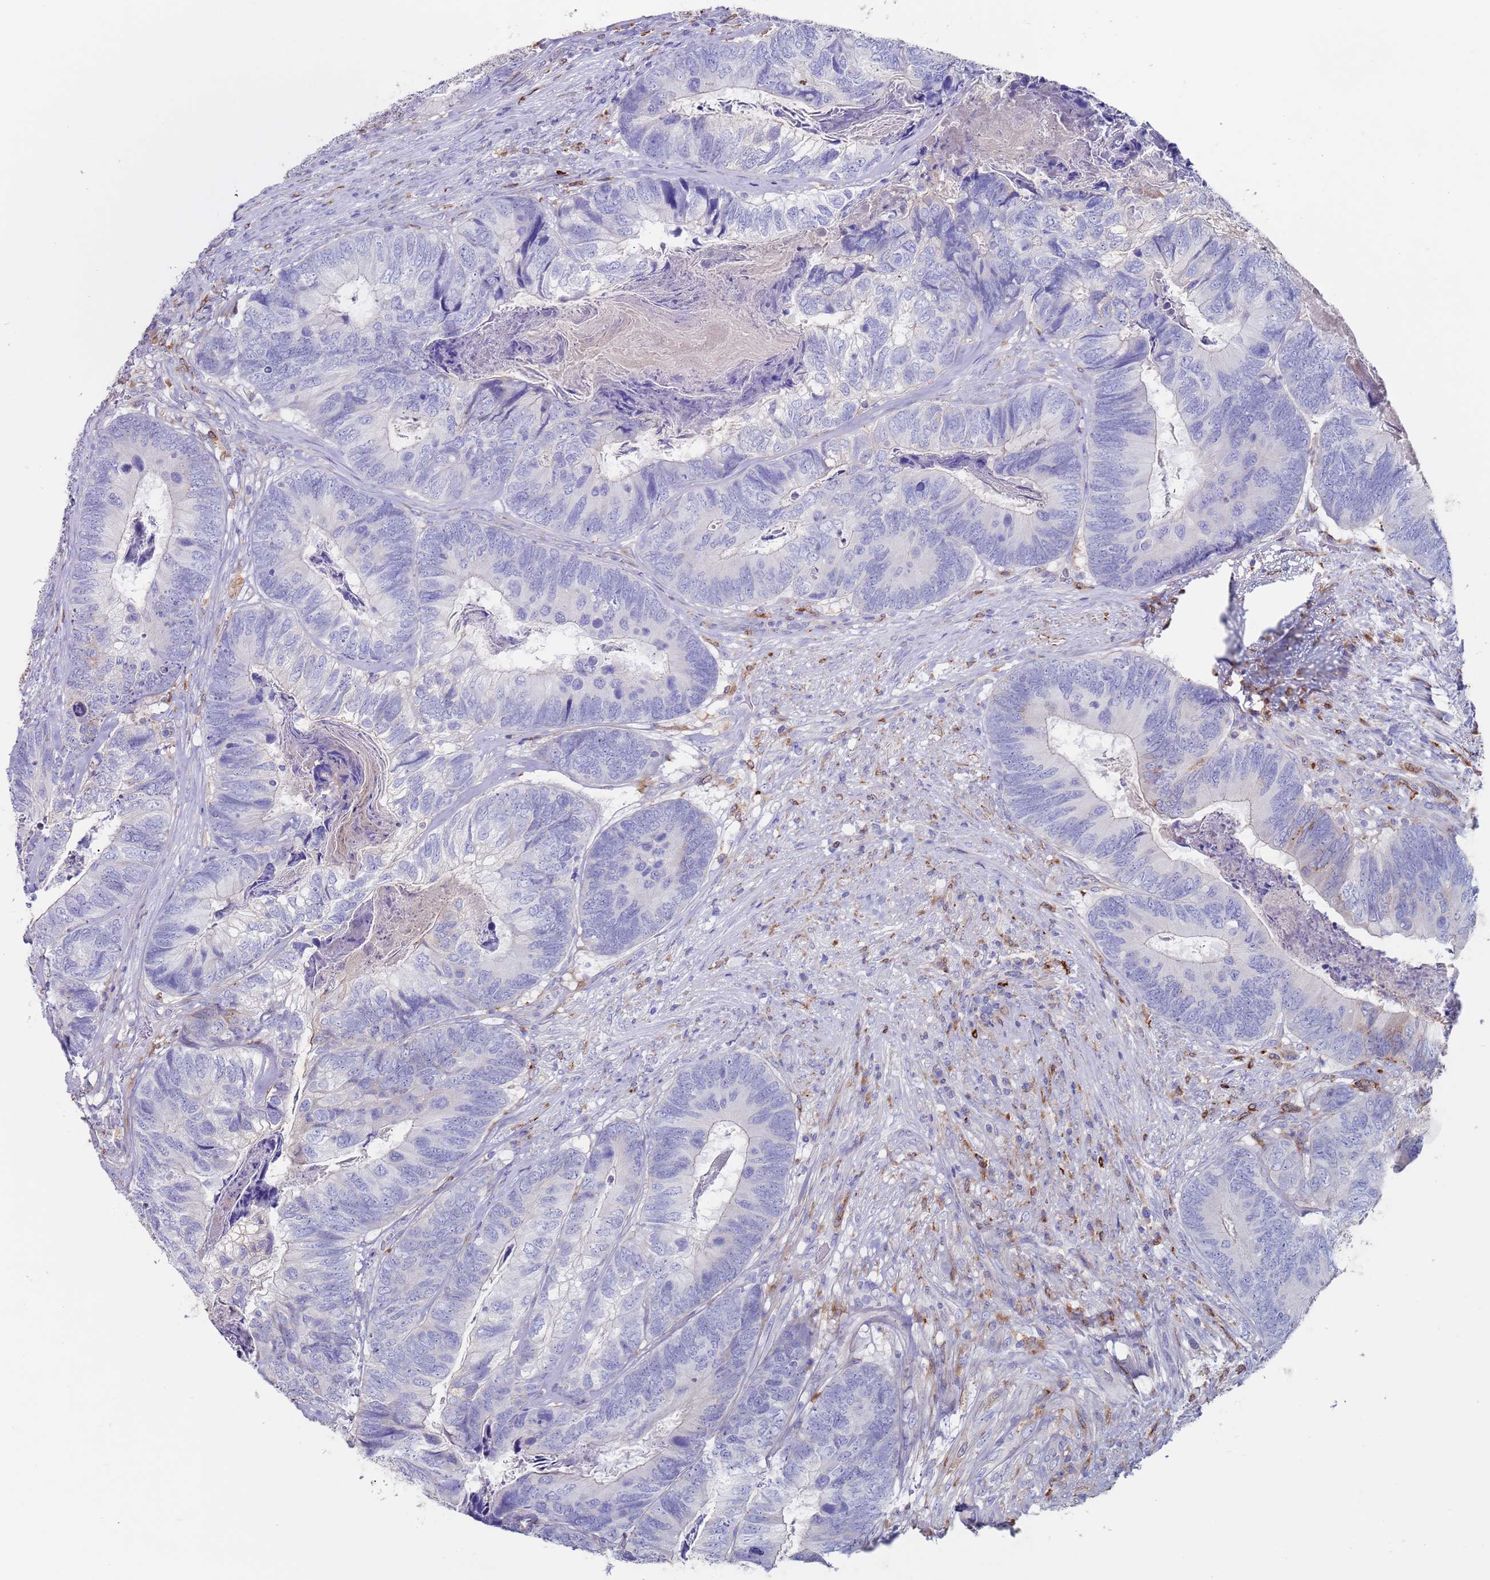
{"staining": {"intensity": "negative", "quantity": "none", "location": "none"}, "tissue": "colorectal cancer", "cell_type": "Tumor cells", "image_type": "cancer", "snomed": [{"axis": "morphology", "description": "Adenocarcinoma, NOS"}, {"axis": "topography", "description": "Colon"}], "caption": "Tumor cells are negative for protein expression in human adenocarcinoma (colorectal).", "gene": "GREB1L", "patient": {"sex": "female", "age": 67}}